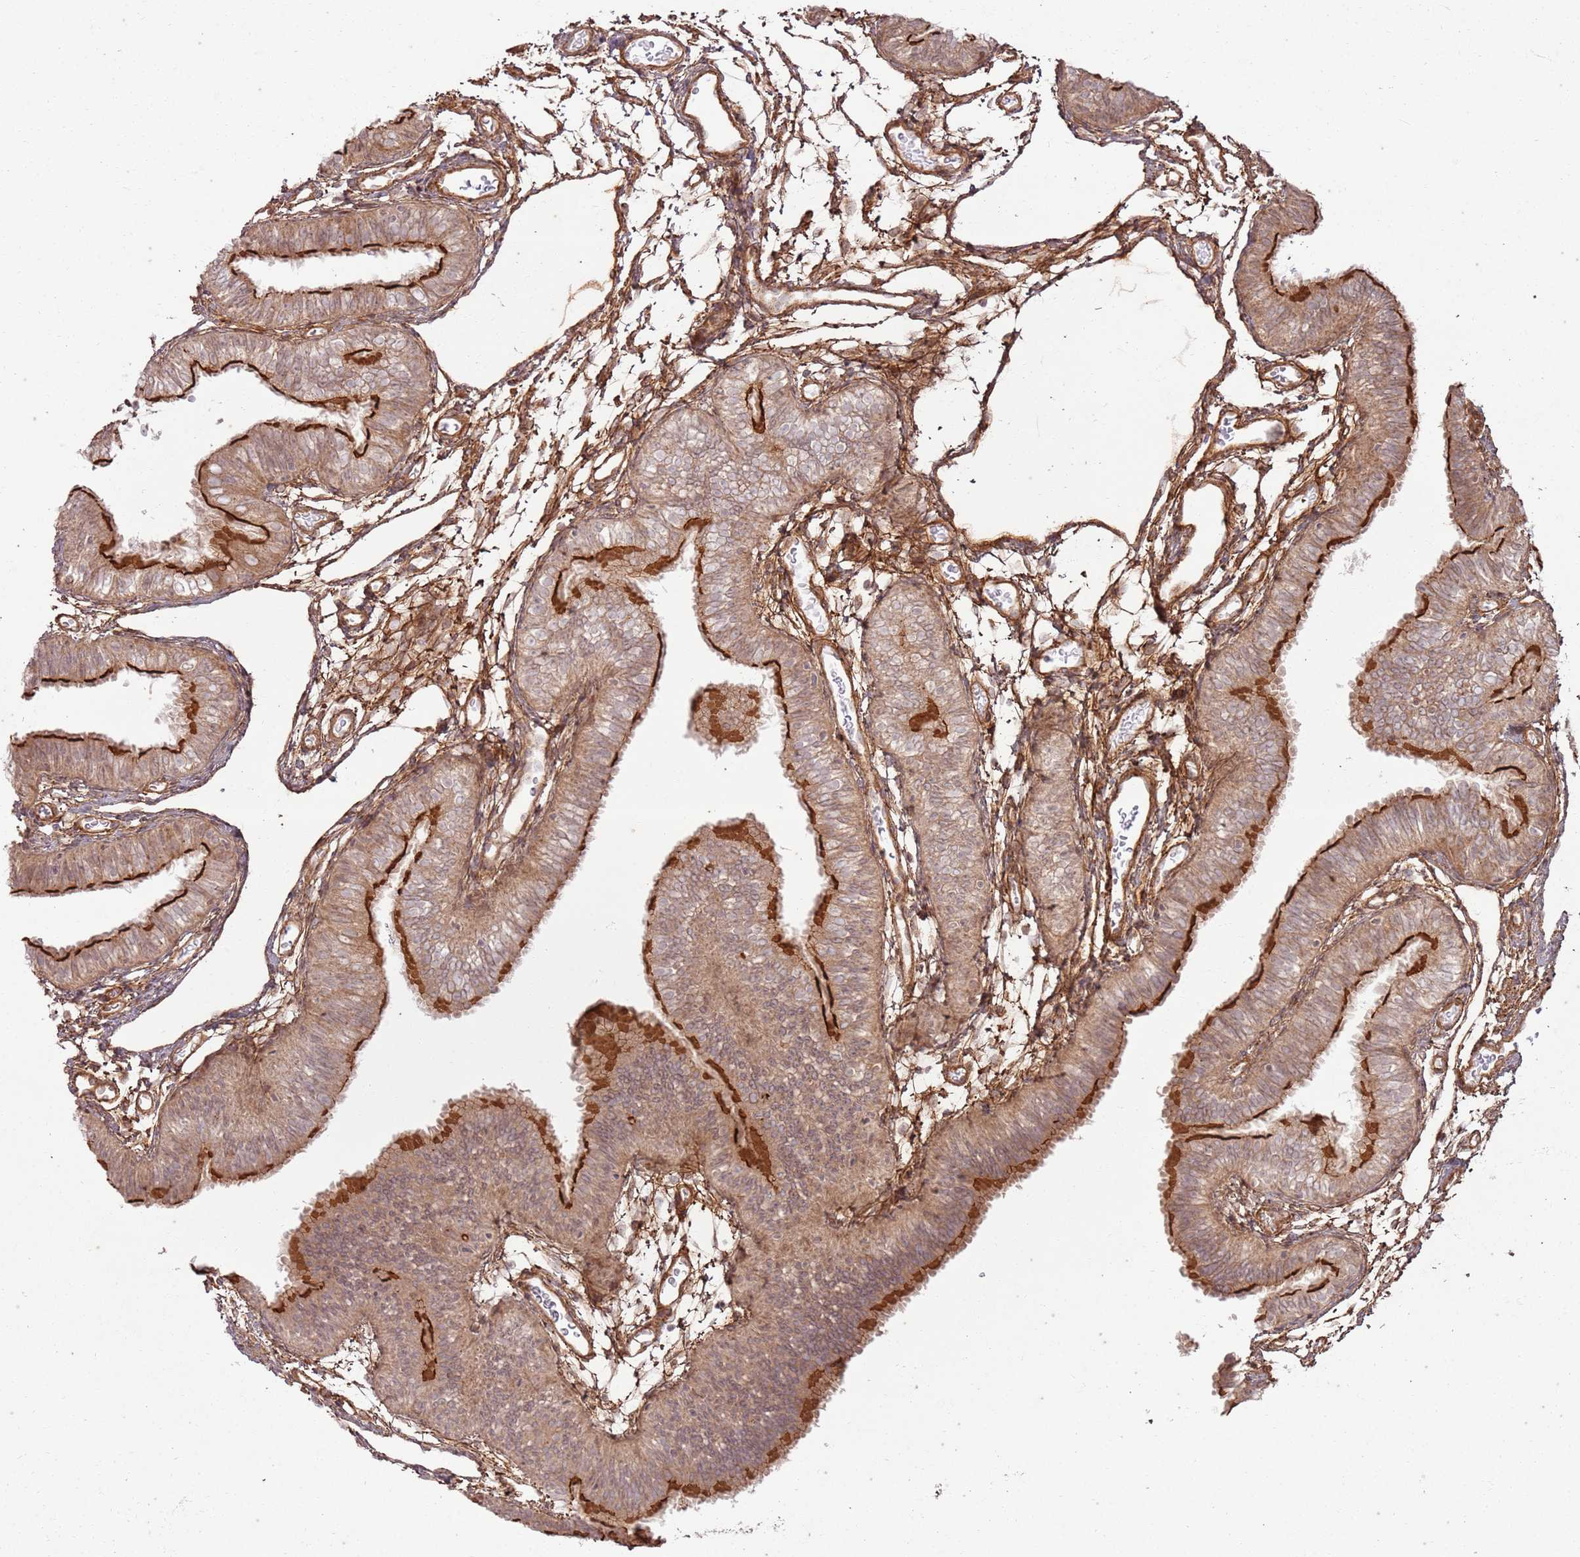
{"staining": {"intensity": "strong", "quantity": "25%-75%", "location": "cytoplasmic/membranous"}, "tissue": "fallopian tube", "cell_type": "Glandular cells", "image_type": "normal", "snomed": [{"axis": "morphology", "description": "Normal tissue, NOS"}, {"axis": "topography", "description": "Fallopian tube"}], "caption": "Glandular cells reveal strong cytoplasmic/membranous expression in about 25%-75% of cells in benign fallopian tube.", "gene": "ZNF623", "patient": {"sex": "female", "age": 35}}